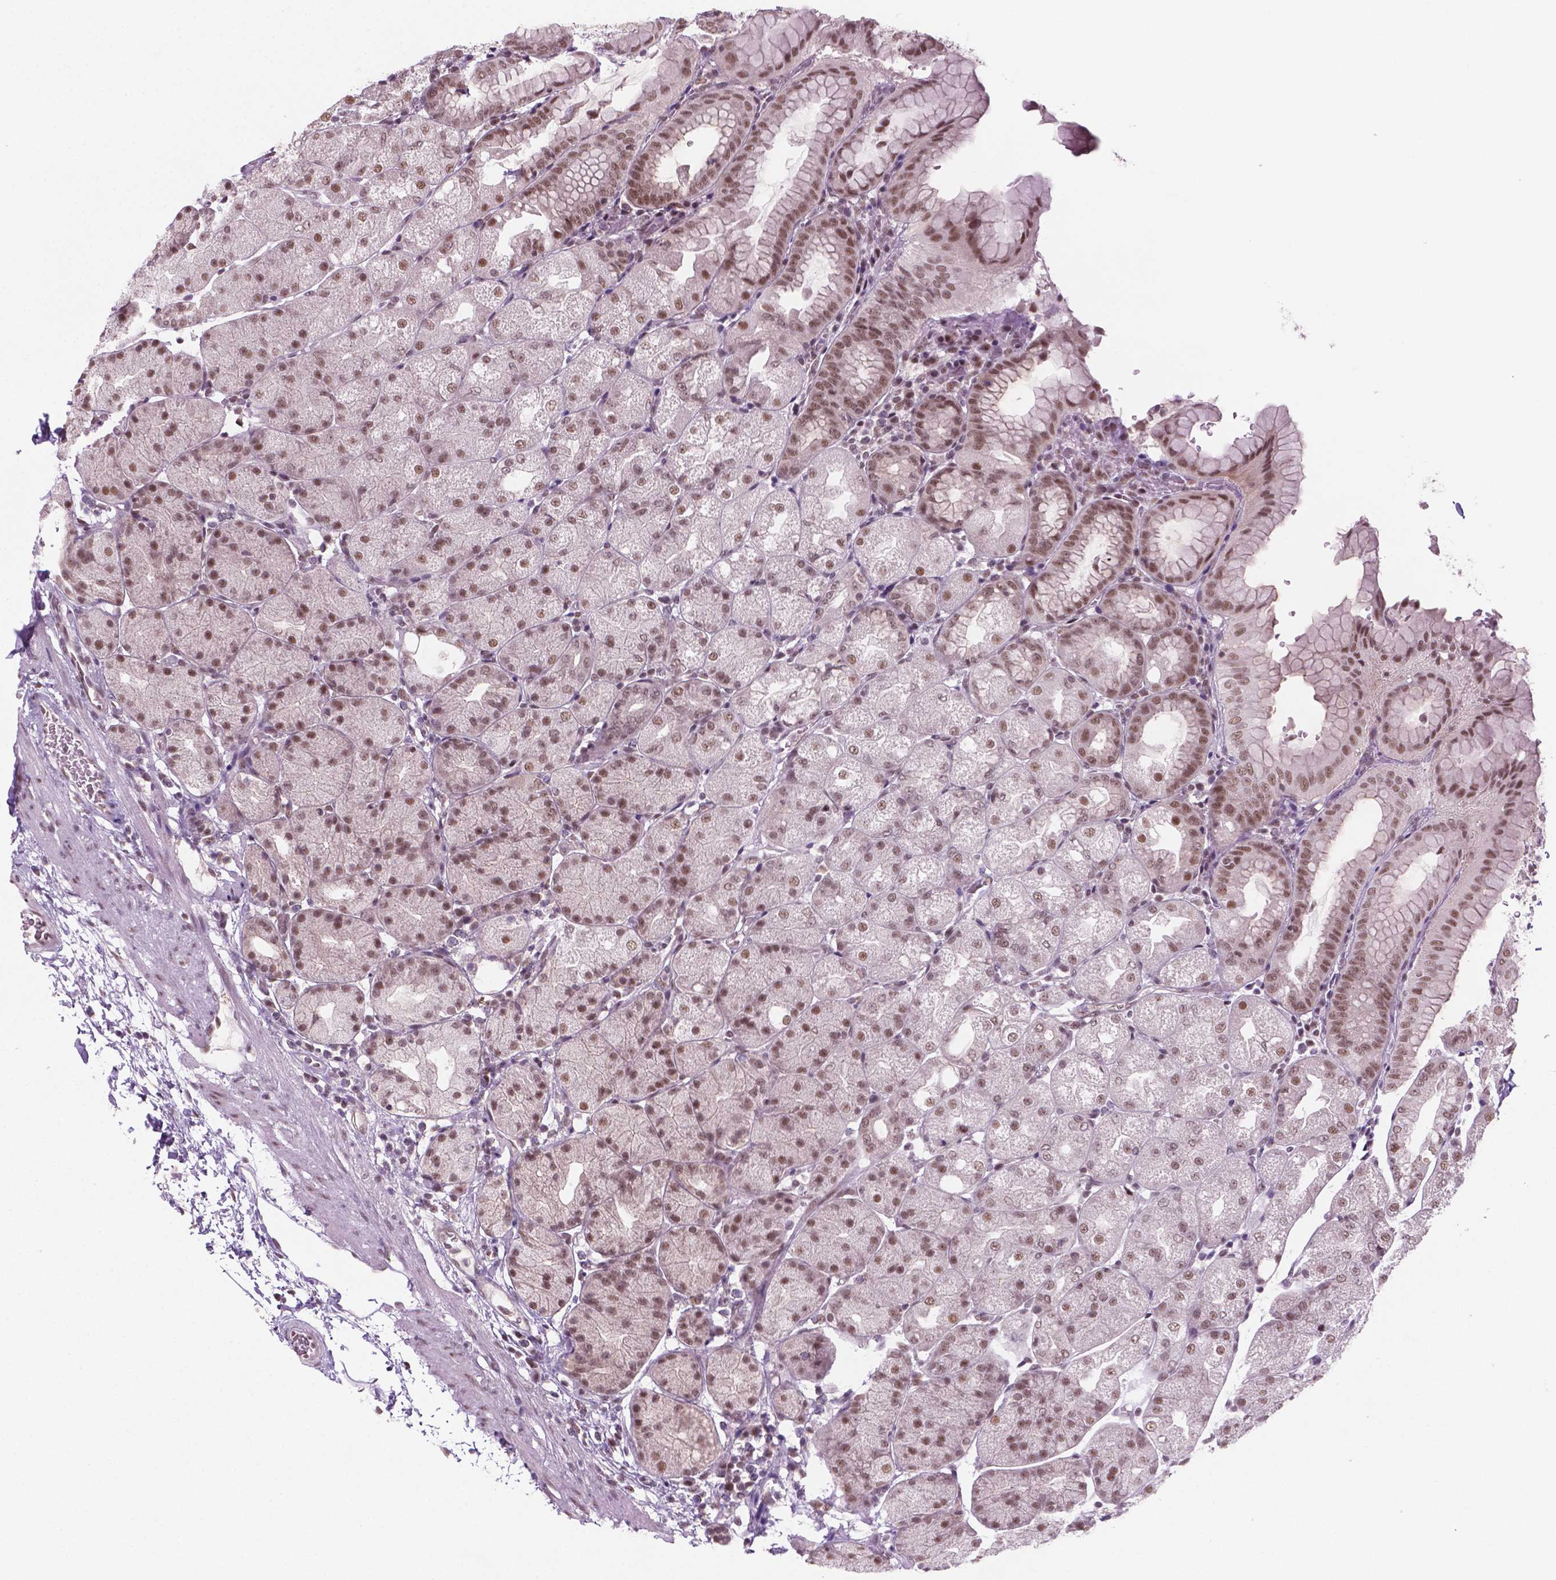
{"staining": {"intensity": "moderate", "quantity": "25%-75%", "location": "nuclear"}, "tissue": "stomach", "cell_type": "Glandular cells", "image_type": "normal", "snomed": [{"axis": "morphology", "description": "Normal tissue, NOS"}, {"axis": "topography", "description": "Stomach, upper"}, {"axis": "topography", "description": "Stomach"}, {"axis": "topography", "description": "Stomach, lower"}], "caption": "A histopathology image of stomach stained for a protein exhibits moderate nuclear brown staining in glandular cells.", "gene": "PHAX", "patient": {"sex": "male", "age": 62}}